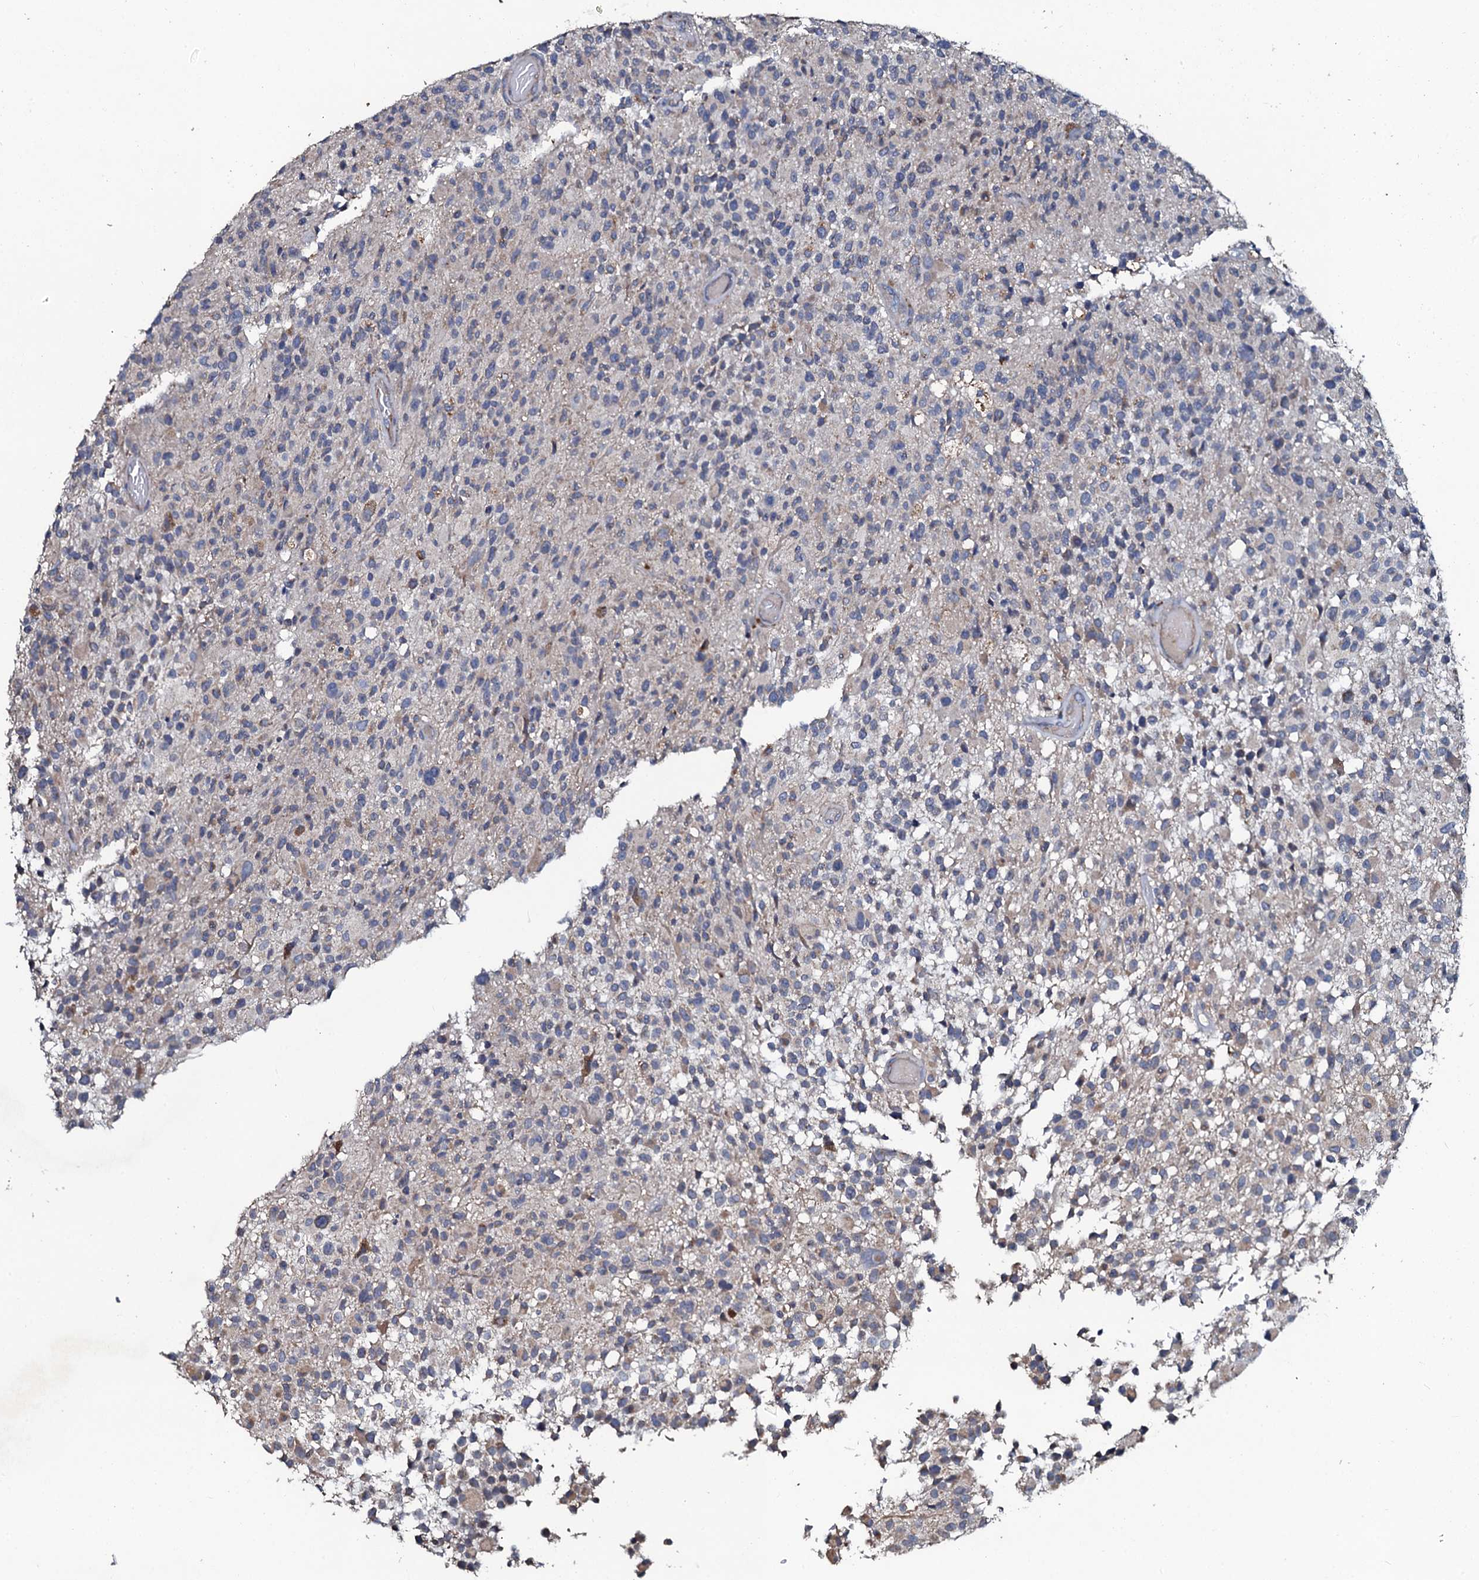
{"staining": {"intensity": "negative", "quantity": "none", "location": "none"}, "tissue": "glioma", "cell_type": "Tumor cells", "image_type": "cancer", "snomed": [{"axis": "morphology", "description": "Glioma, malignant, High grade"}, {"axis": "morphology", "description": "Glioblastoma, NOS"}, {"axis": "topography", "description": "Brain"}], "caption": "This is an IHC histopathology image of human glioma. There is no expression in tumor cells.", "gene": "GLCE", "patient": {"sex": "male", "age": 60}}